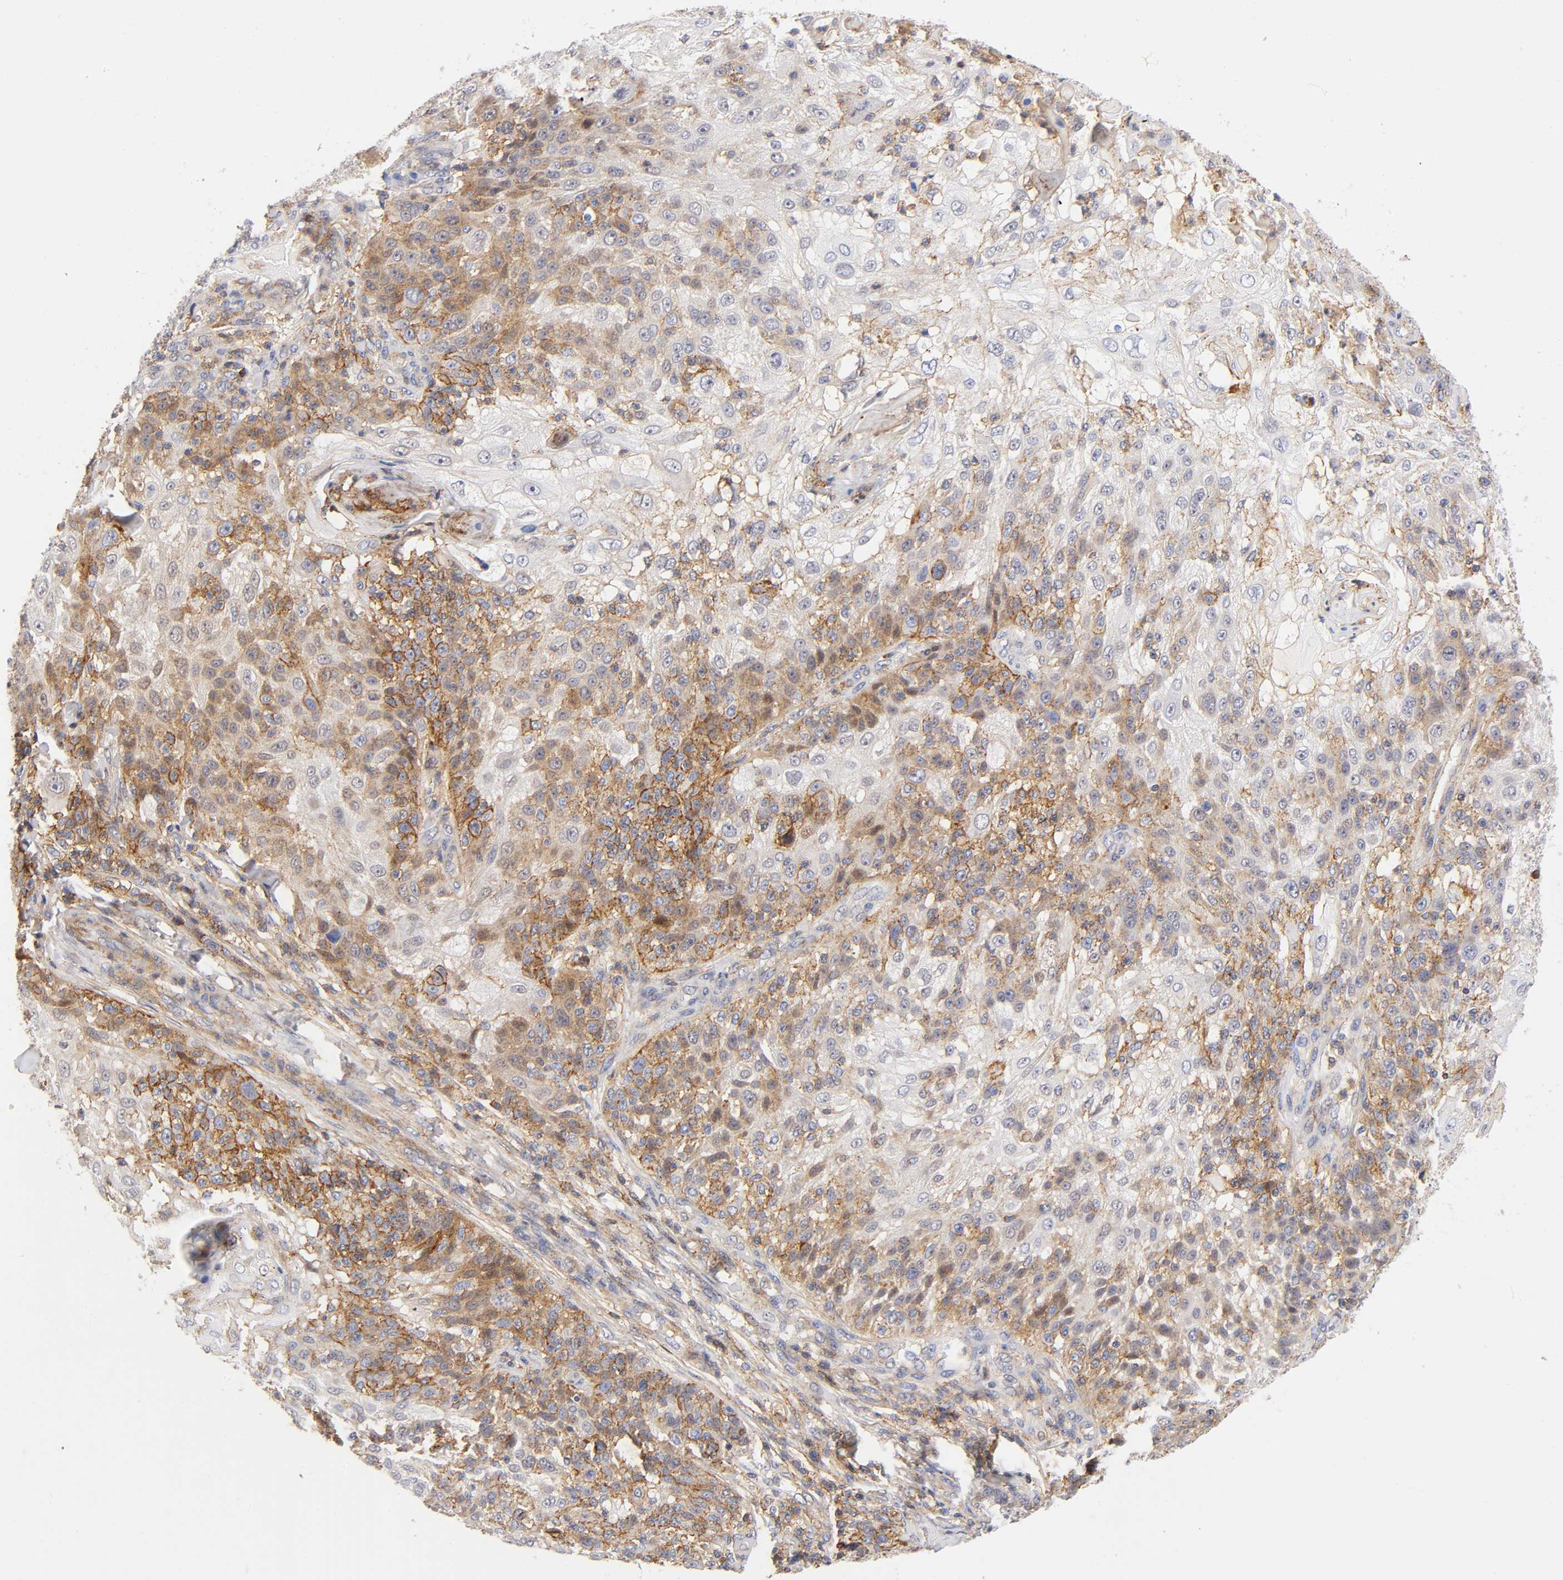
{"staining": {"intensity": "moderate", "quantity": "25%-75%", "location": "cytoplasmic/membranous"}, "tissue": "skin cancer", "cell_type": "Tumor cells", "image_type": "cancer", "snomed": [{"axis": "morphology", "description": "Normal tissue, NOS"}, {"axis": "morphology", "description": "Squamous cell carcinoma, NOS"}, {"axis": "topography", "description": "Skin"}], "caption": "Skin squamous cell carcinoma stained for a protein (brown) exhibits moderate cytoplasmic/membranous positive staining in approximately 25%-75% of tumor cells.", "gene": "ANXA7", "patient": {"sex": "female", "age": 83}}